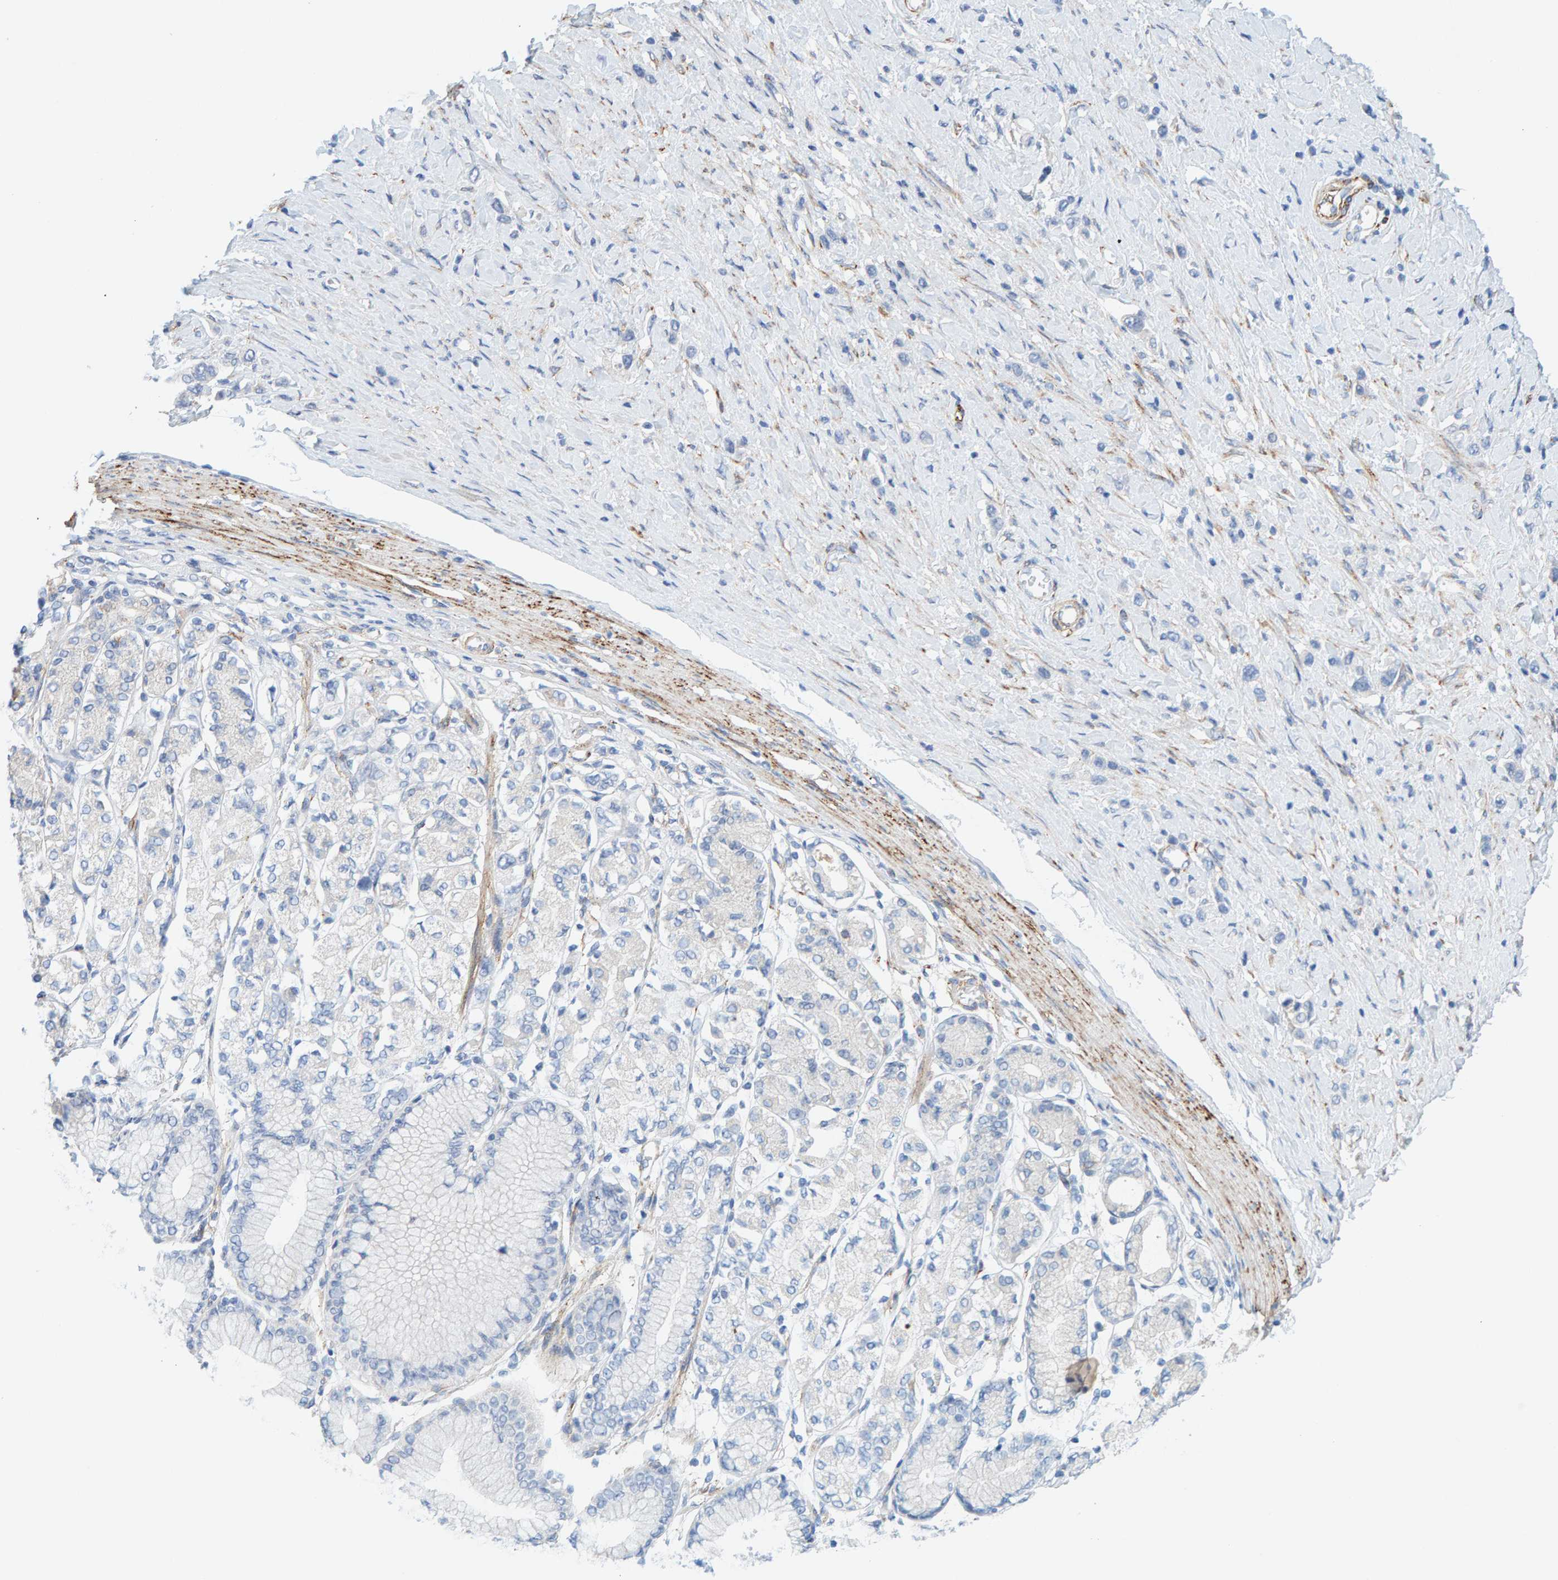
{"staining": {"intensity": "negative", "quantity": "none", "location": "none"}, "tissue": "stomach cancer", "cell_type": "Tumor cells", "image_type": "cancer", "snomed": [{"axis": "morphology", "description": "Adenocarcinoma, NOS"}, {"axis": "topography", "description": "Stomach"}], "caption": "Immunohistochemistry micrograph of neoplastic tissue: adenocarcinoma (stomach) stained with DAB (3,3'-diaminobenzidine) shows no significant protein expression in tumor cells.", "gene": "MAP1B", "patient": {"sex": "female", "age": 65}}